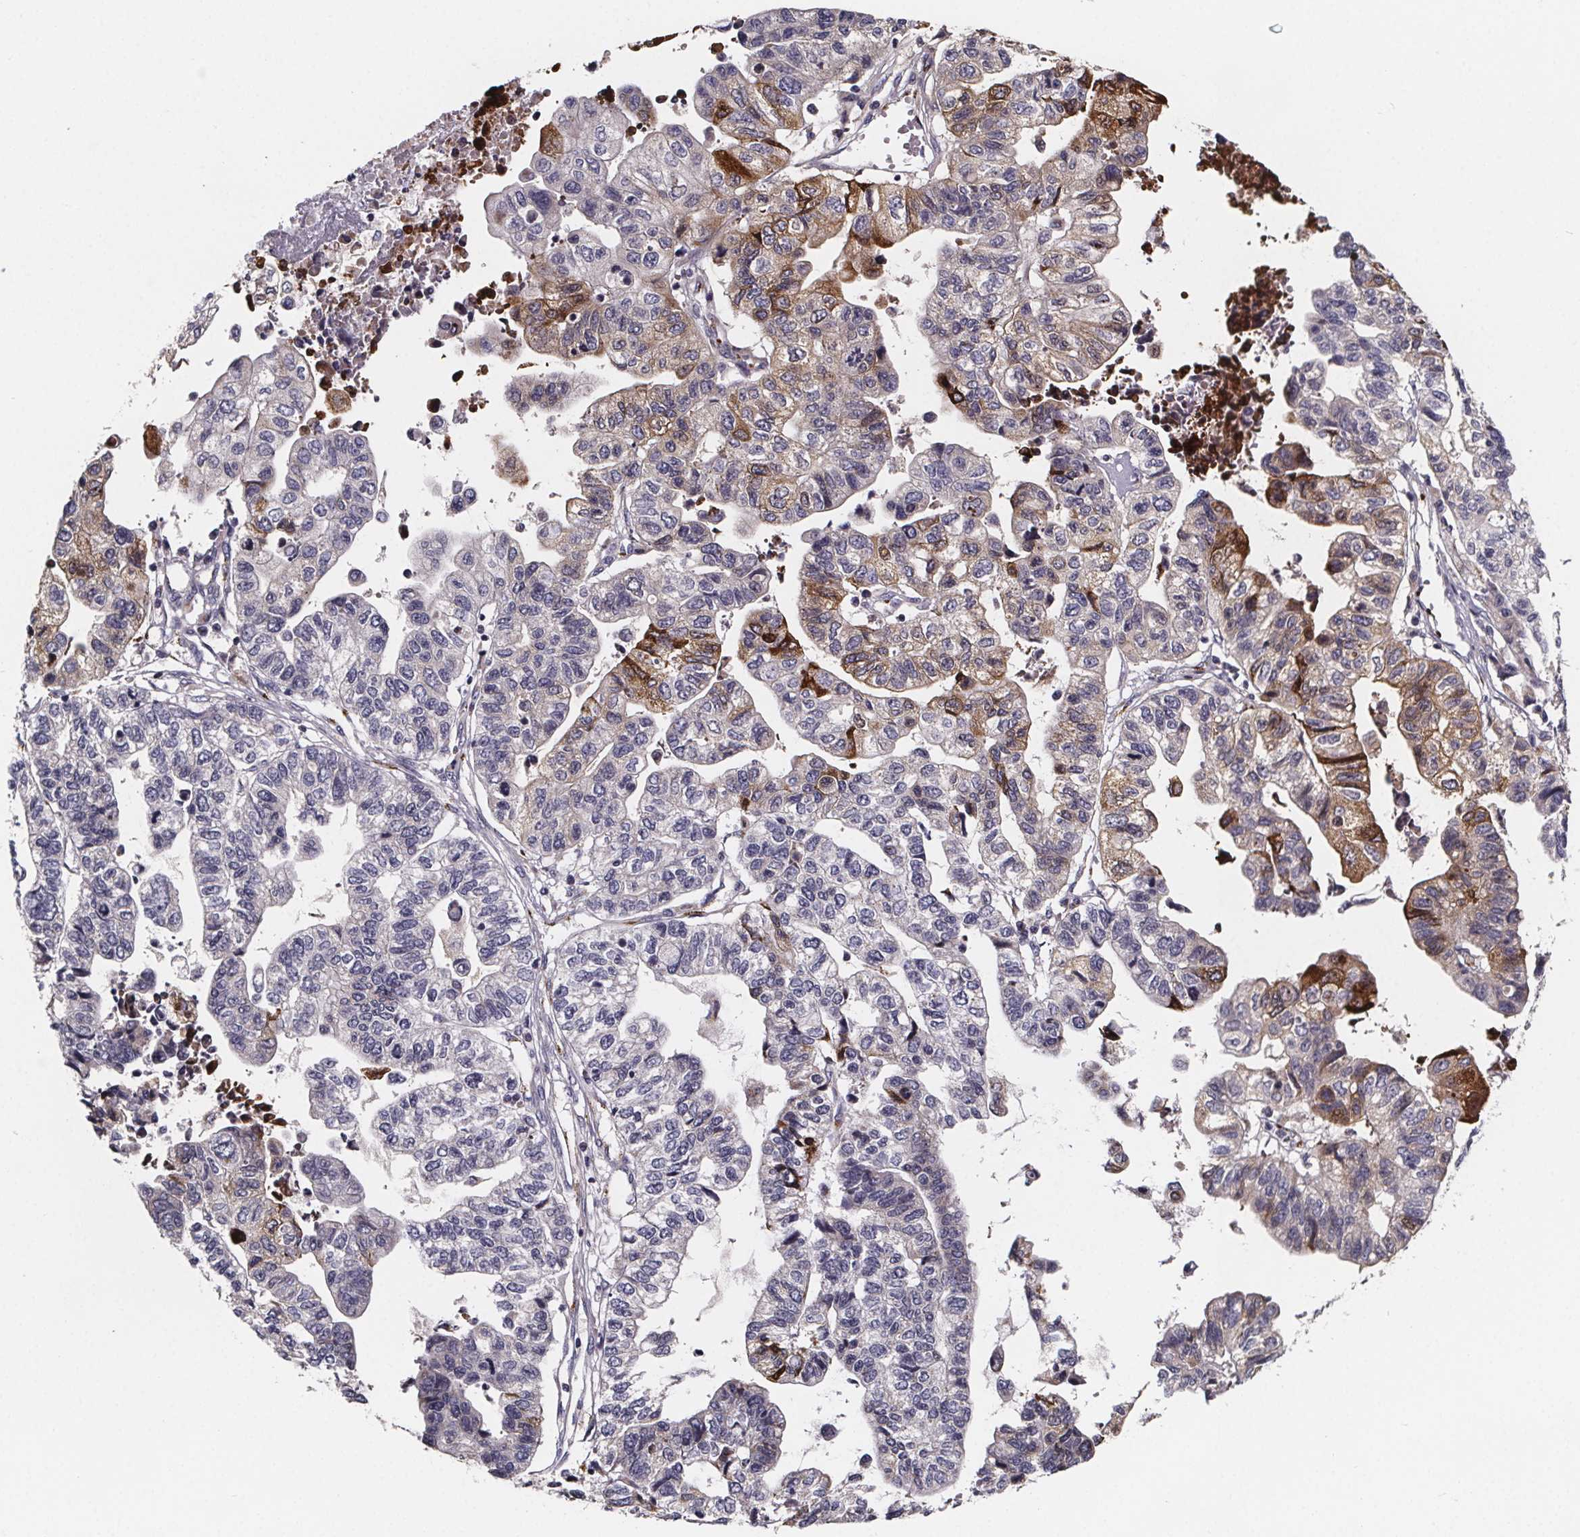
{"staining": {"intensity": "moderate", "quantity": "<25%", "location": "cytoplasmic/membranous"}, "tissue": "stomach cancer", "cell_type": "Tumor cells", "image_type": "cancer", "snomed": [{"axis": "morphology", "description": "Adenocarcinoma, NOS"}, {"axis": "topography", "description": "Stomach, upper"}], "caption": "An IHC histopathology image of tumor tissue is shown. Protein staining in brown labels moderate cytoplasmic/membranous positivity in stomach adenocarcinoma within tumor cells.", "gene": "NDST1", "patient": {"sex": "female", "age": 67}}